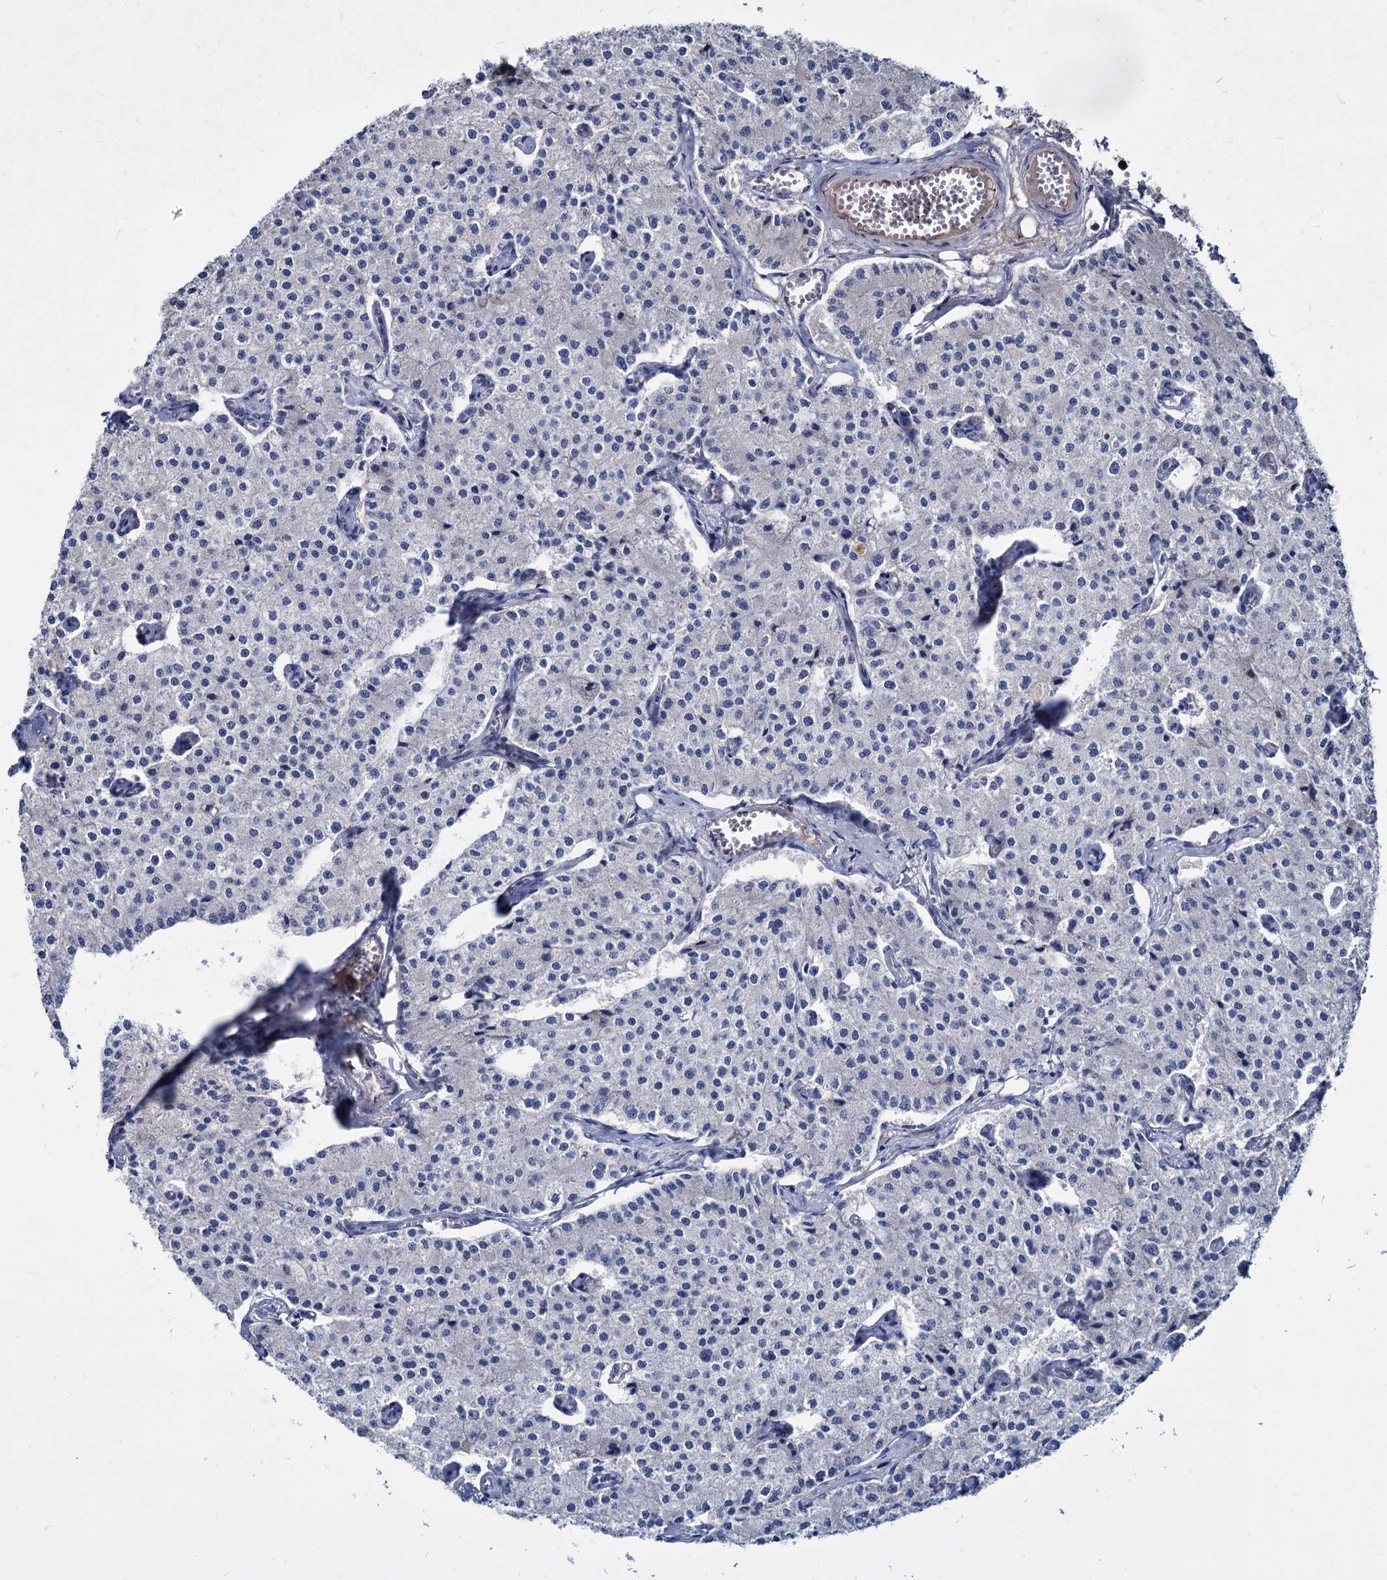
{"staining": {"intensity": "negative", "quantity": "none", "location": "none"}, "tissue": "carcinoid", "cell_type": "Tumor cells", "image_type": "cancer", "snomed": [{"axis": "morphology", "description": "Carcinoid, malignant, NOS"}, {"axis": "topography", "description": "Colon"}], "caption": "Immunohistochemistry (IHC) of human carcinoid demonstrates no staining in tumor cells.", "gene": "DEPDC4", "patient": {"sex": "female", "age": 52}}